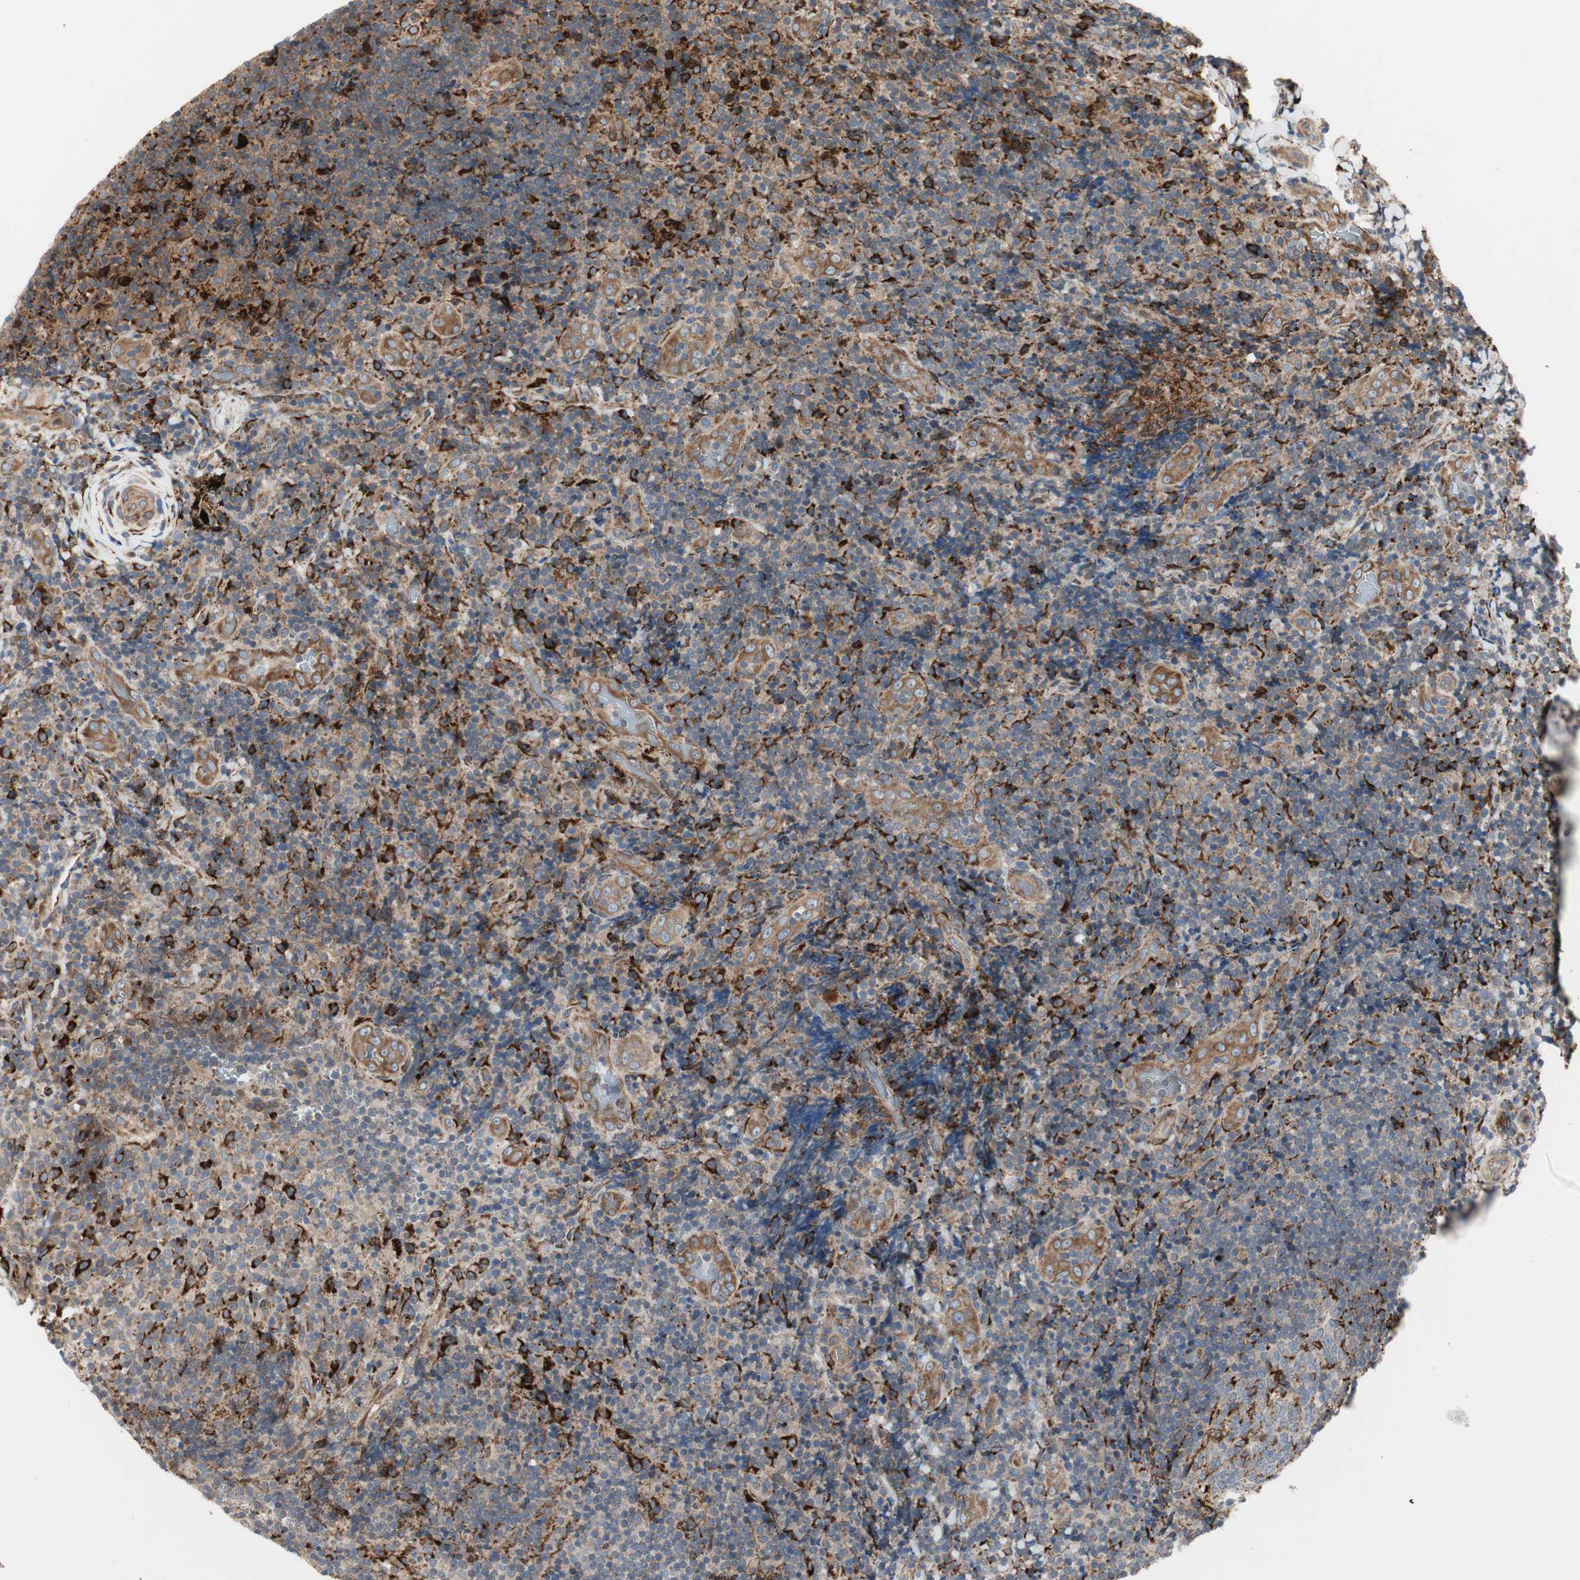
{"staining": {"intensity": "moderate", "quantity": ">75%", "location": "cytoplasmic/membranous"}, "tissue": "lymphoma", "cell_type": "Tumor cells", "image_type": "cancer", "snomed": [{"axis": "morphology", "description": "Malignant lymphoma, non-Hodgkin's type, High grade"}, {"axis": "topography", "description": "Tonsil"}], "caption": "There is medium levels of moderate cytoplasmic/membranous staining in tumor cells of high-grade malignant lymphoma, non-Hodgkin's type, as demonstrated by immunohistochemical staining (brown color).", "gene": "H6PD", "patient": {"sex": "female", "age": 36}}